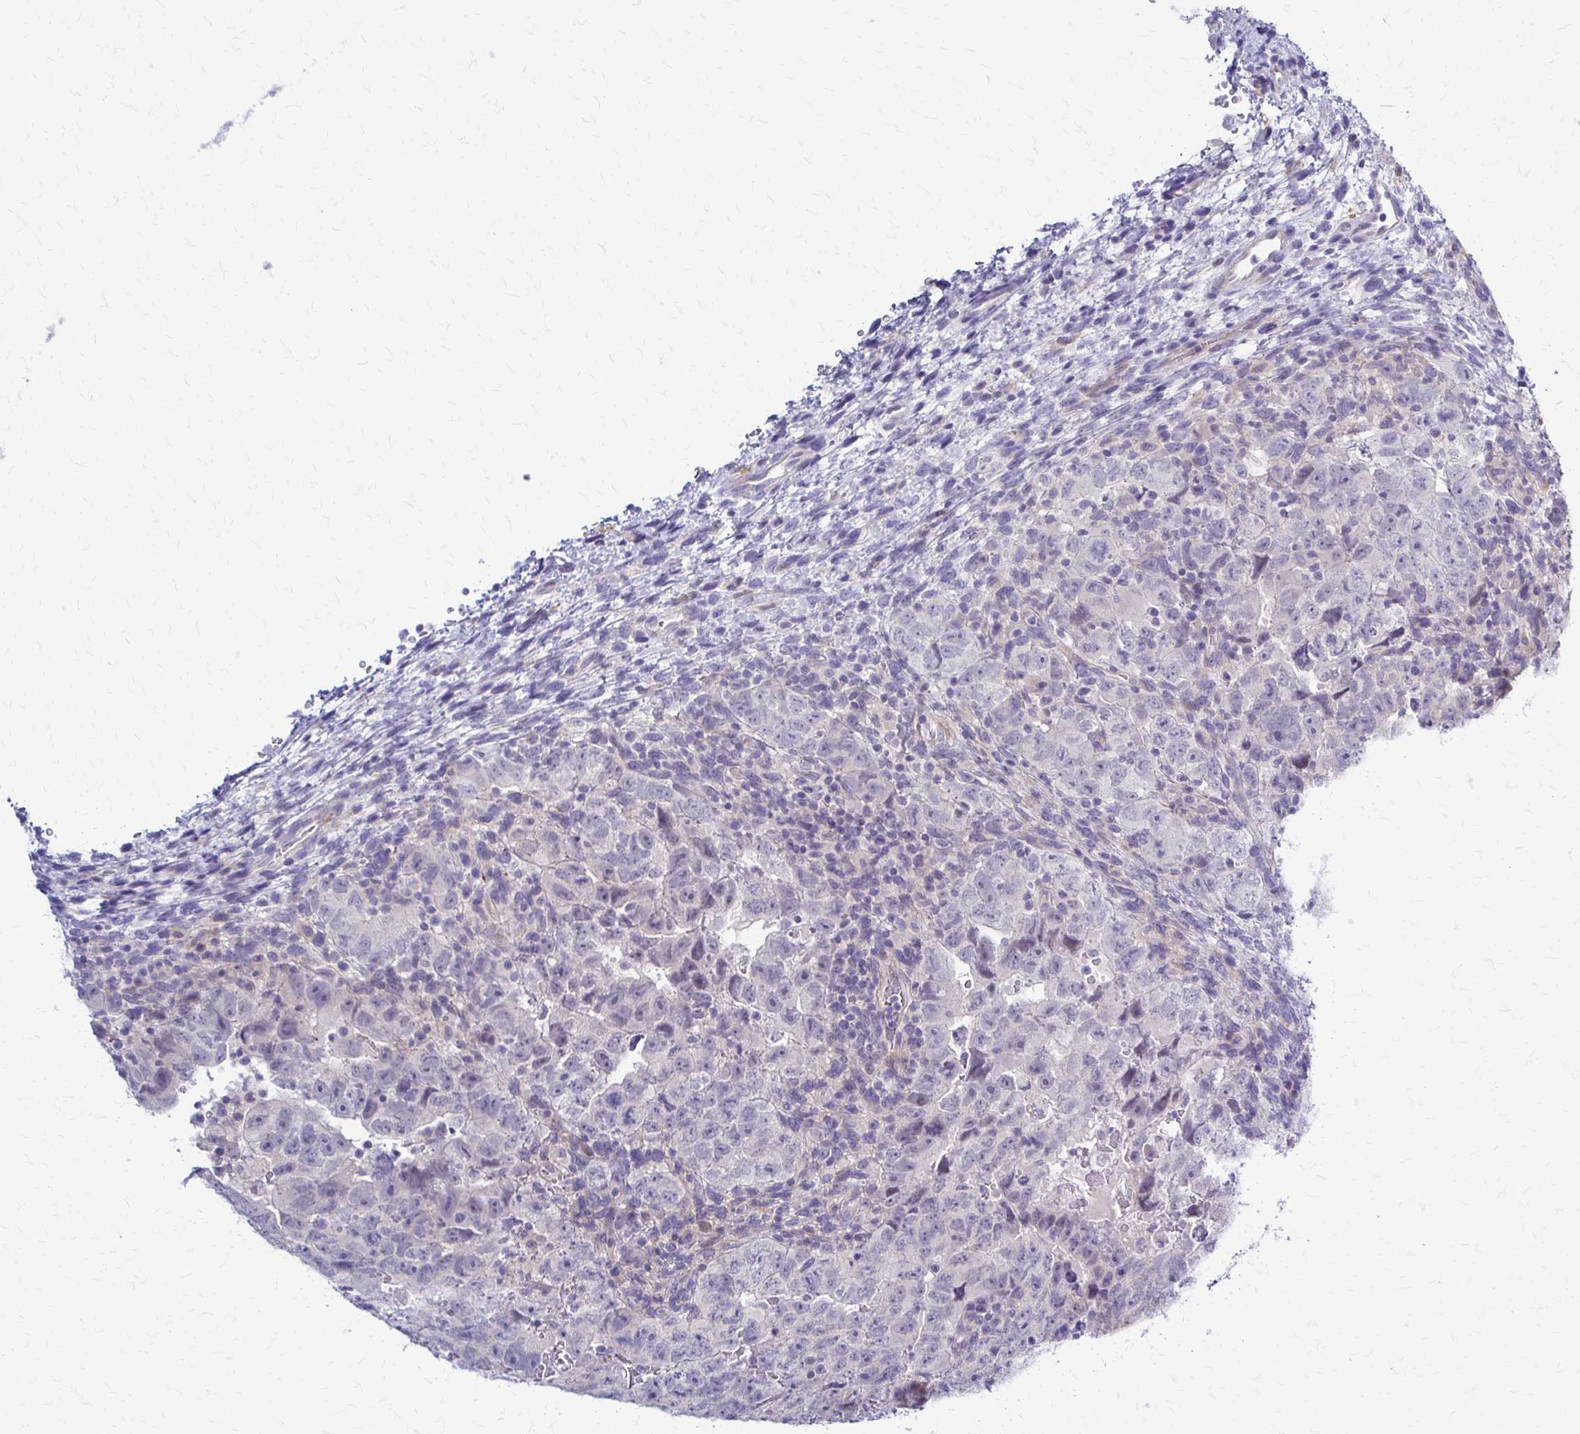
{"staining": {"intensity": "negative", "quantity": "none", "location": "none"}, "tissue": "testis cancer", "cell_type": "Tumor cells", "image_type": "cancer", "snomed": [{"axis": "morphology", "description": "Carcinoma, Embryonal, NOS"}, {"axis": "topography", "description": "Testis"}], "caption": "Immunohistochemistry (IHC) micrograph of neoplastic tissue: human testis cancer (embryonal carcinoma) stained with DAB reveals no significant protein expression in tumor cells.", "gene": "RHOBTB2", "patient": {"sex": "male", "age": 24}}